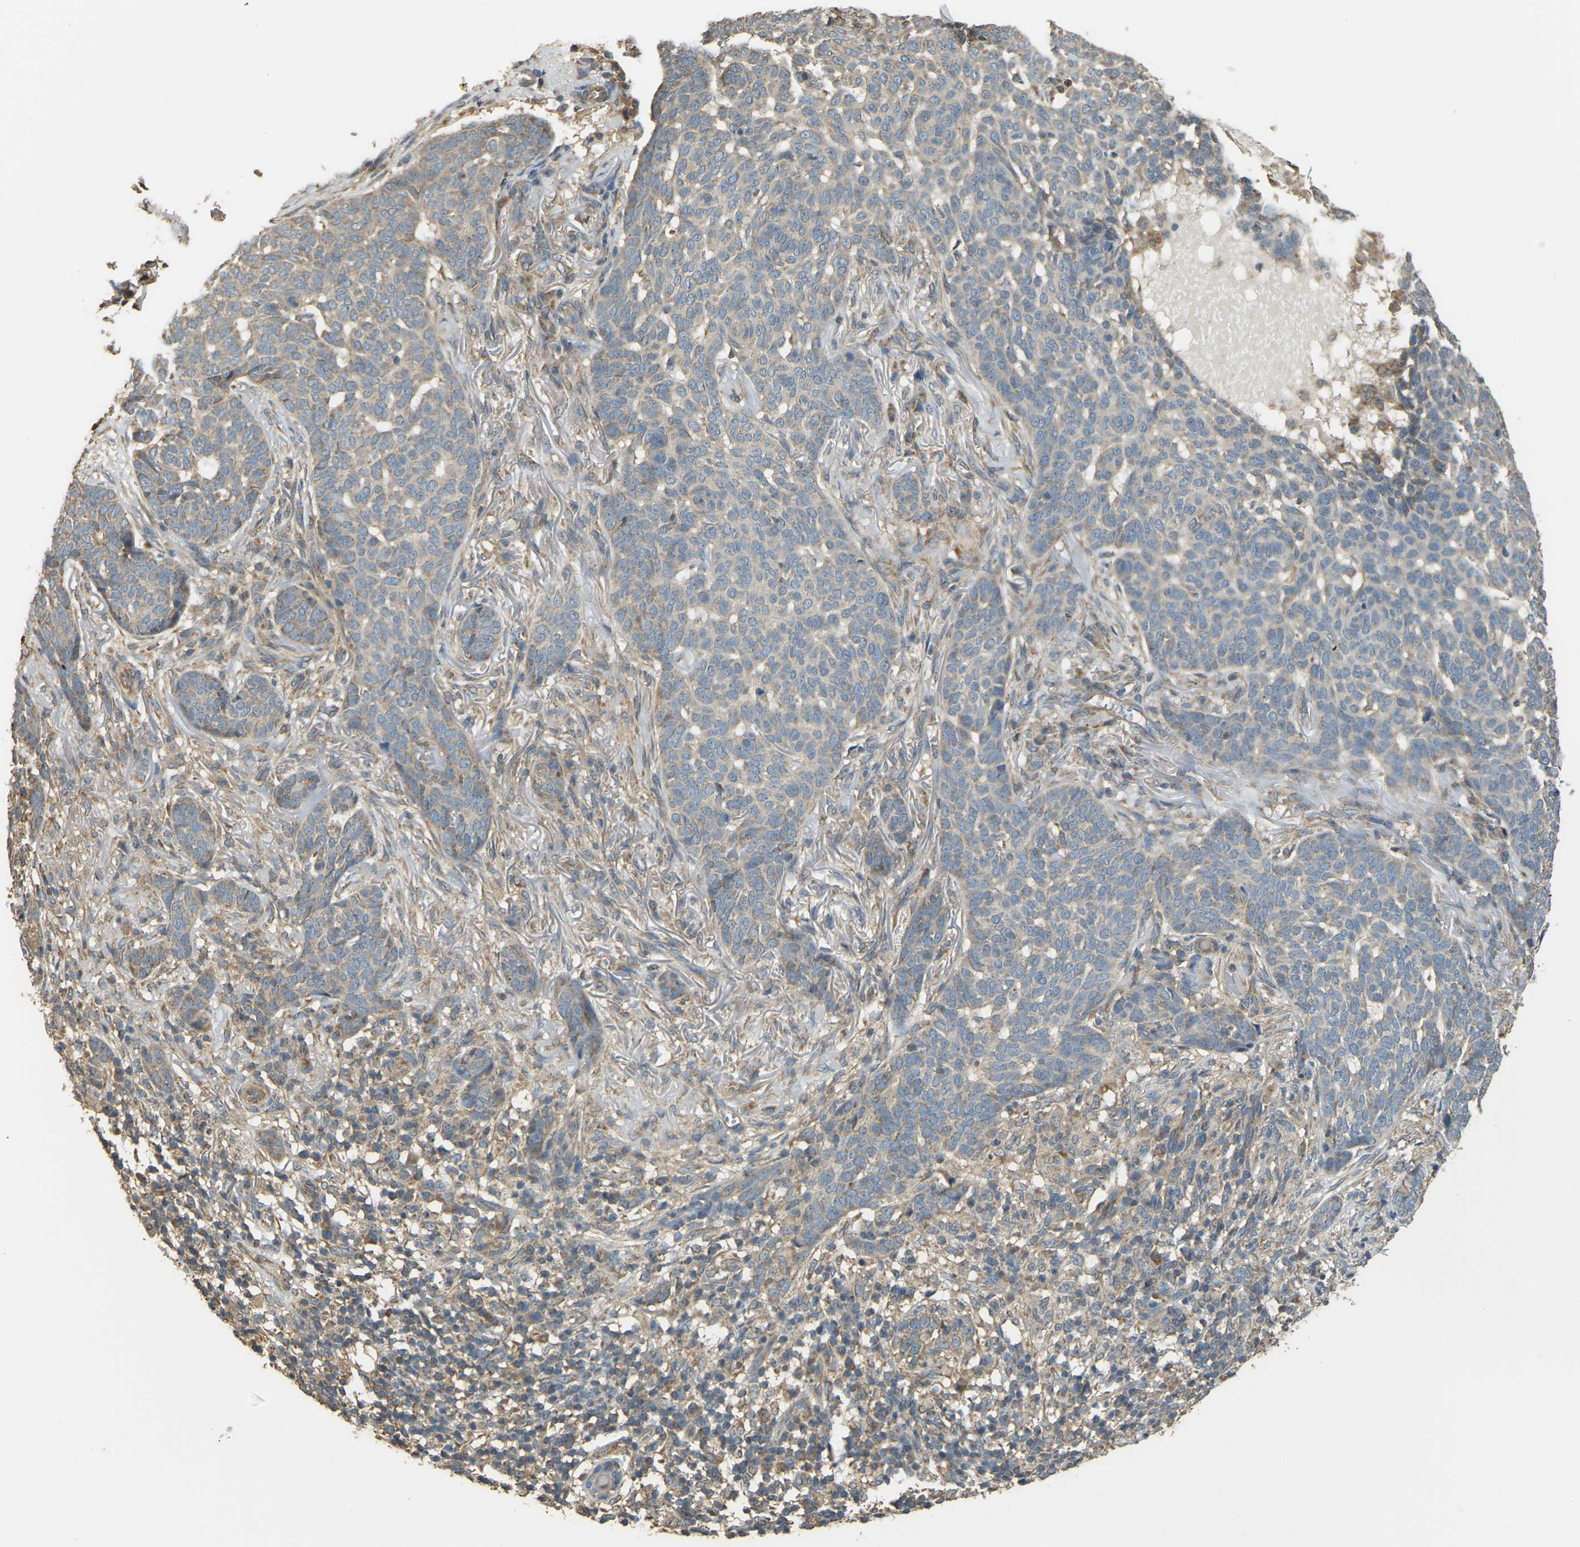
{"staining": {"intensity": "moderate", "quantity": "<25%", "location": "cytoplasmic/membranous"}, "tissue": "skin cancer", "cell_type": "Tumor cells", "image_type": "cancer", "snomed": [{"axis": "morphology", "description": "Basal cell carcinoma"}, {"axis": "topography", "description": "Skin"}], "caption": "Protein expression analysis of skin basal cell carcinoma reveals moderate cytoplasmic/membranous expression in approximately <25% of tumor cells.", "gene": "GNG2", "patient": {"sex": "male", "age": 85}}